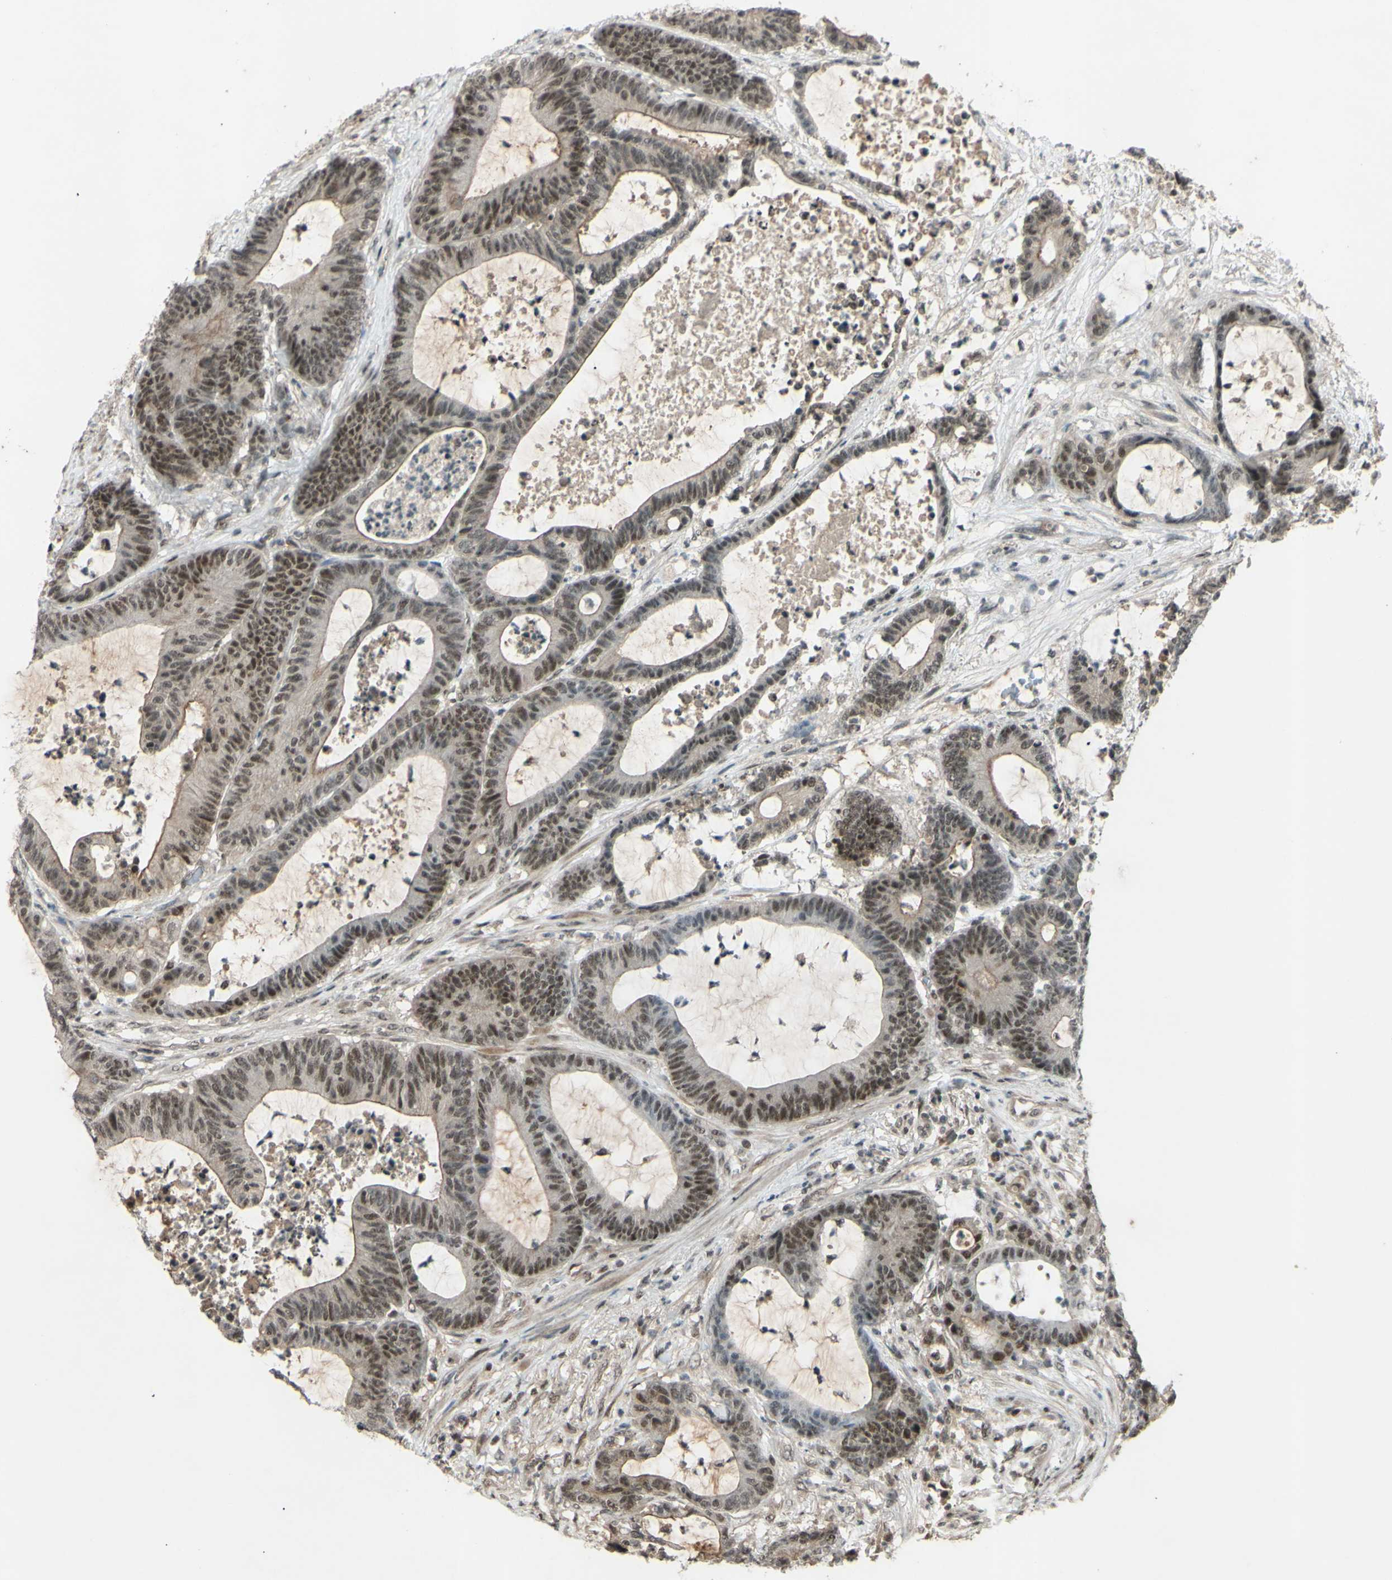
{"staining": {"intensity": "weak", "quantity": ">75%", "location": "nuclear"}, "tissue": "colorectal cancer", "cell_type": "Tumor cells", "image_type": "cancer", "snomed": [{"axis": "morphology", "description": "Adenocarcinoma, NOS"}, {"axis": "topography", "description": "Colon"}], "caption": "Protein expression analysis of human colorectal cancer (adenocarcinoma) reveals weak nuclear staining in approximately >75% of tumor cells. (Stains: DAB in brown, nuclei in blue, Microscopy: brightfield microscopy at high magnification).", "gene": "SNW1", "patient": {"sex": "female", "age": 84}}